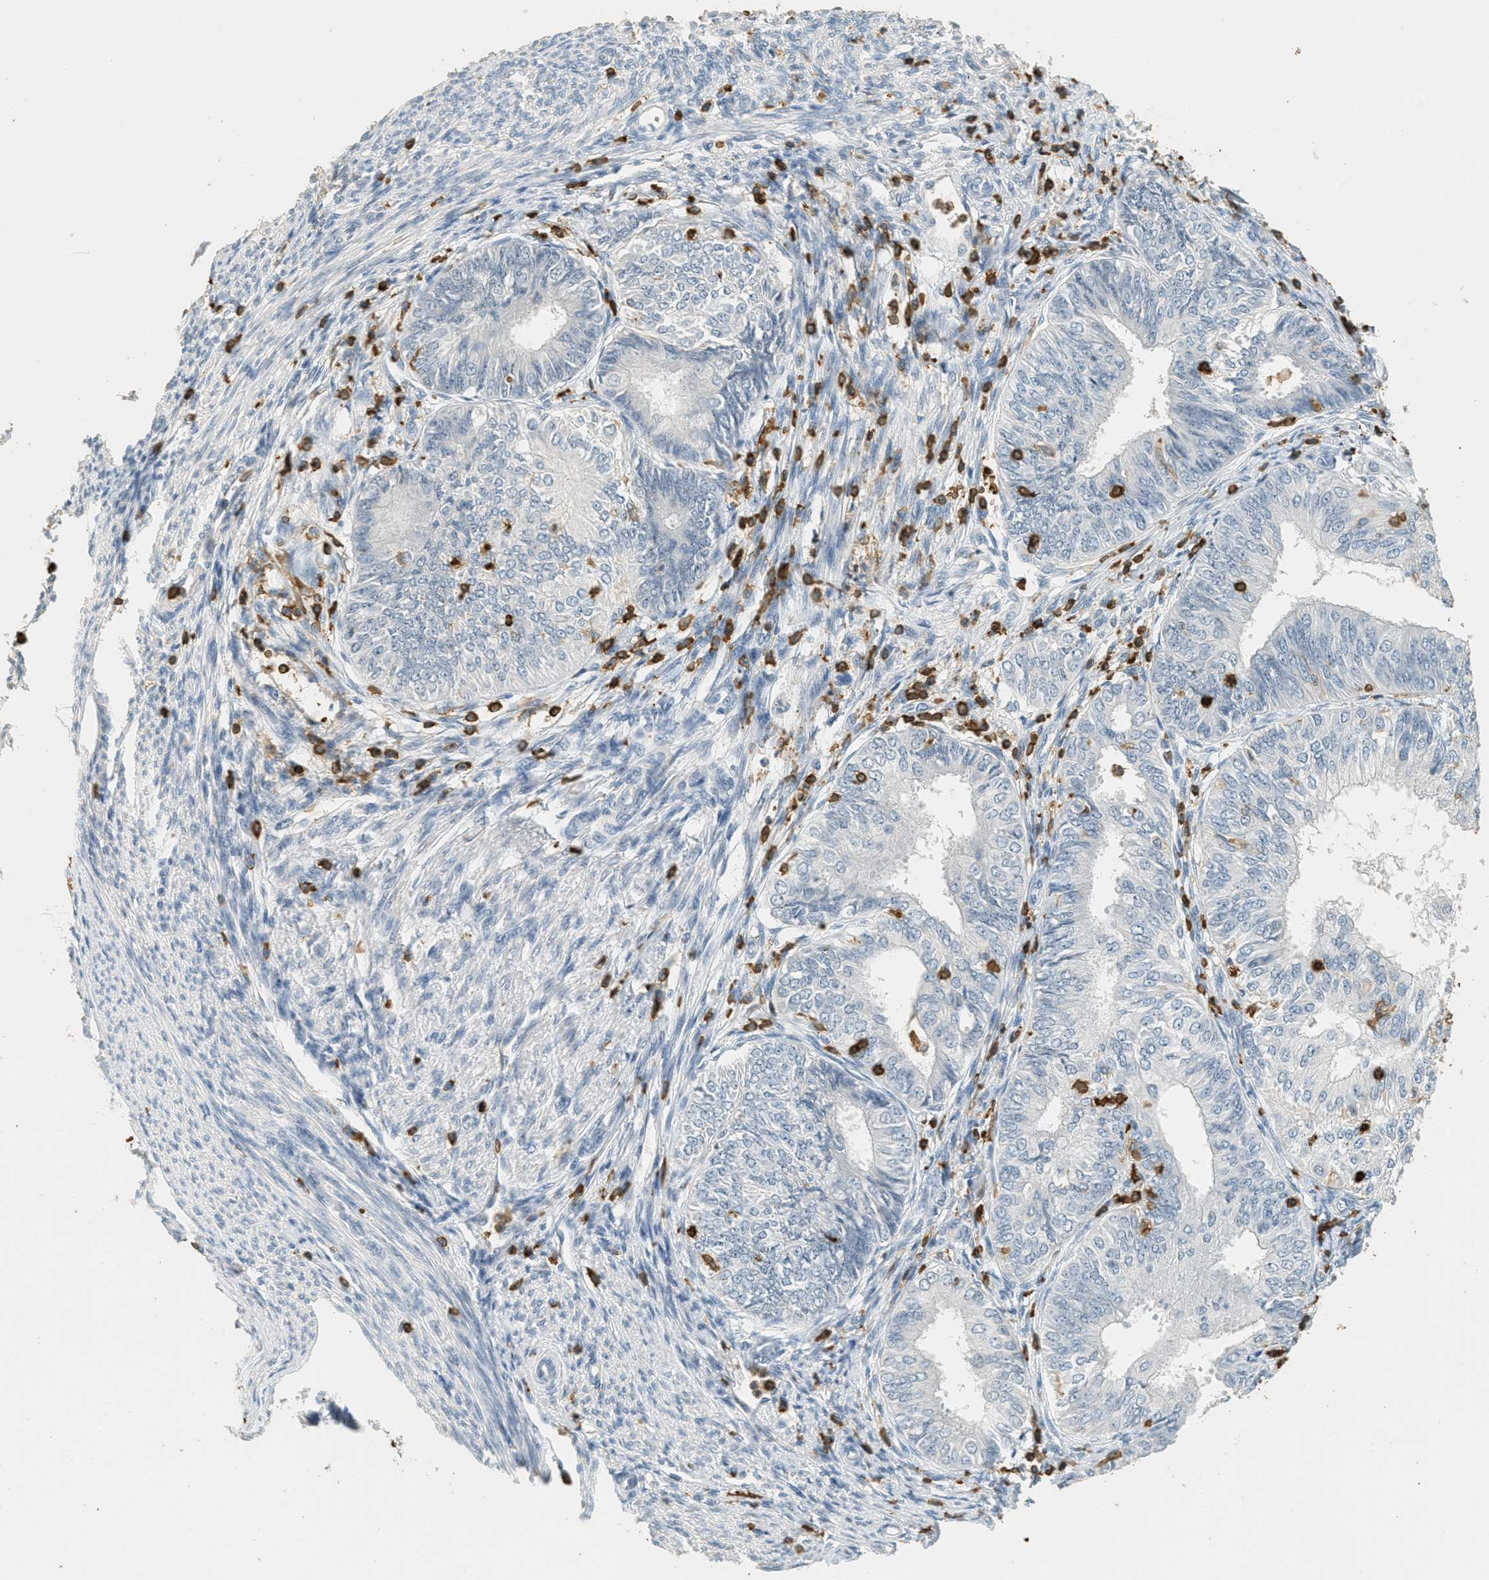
{"staining": {"intensity": "negative", "quantity": "none", "location": "none"}, "tissue": "endometrial cancer", "cell_type": "Tumor cells", "image_type": "cancer", "snomed": [{"axis": "morphology", "description": "Adenocarcinoma, NOS"}, {"axis": "topography", "description": "Endometrium"}], "caption": "Micrograph shows no protein staining in tumor cells of adenocarcinoma (endometrial) tissue.", "gene": "LSP1", "patient": {"sex": "female", "age": 58}}